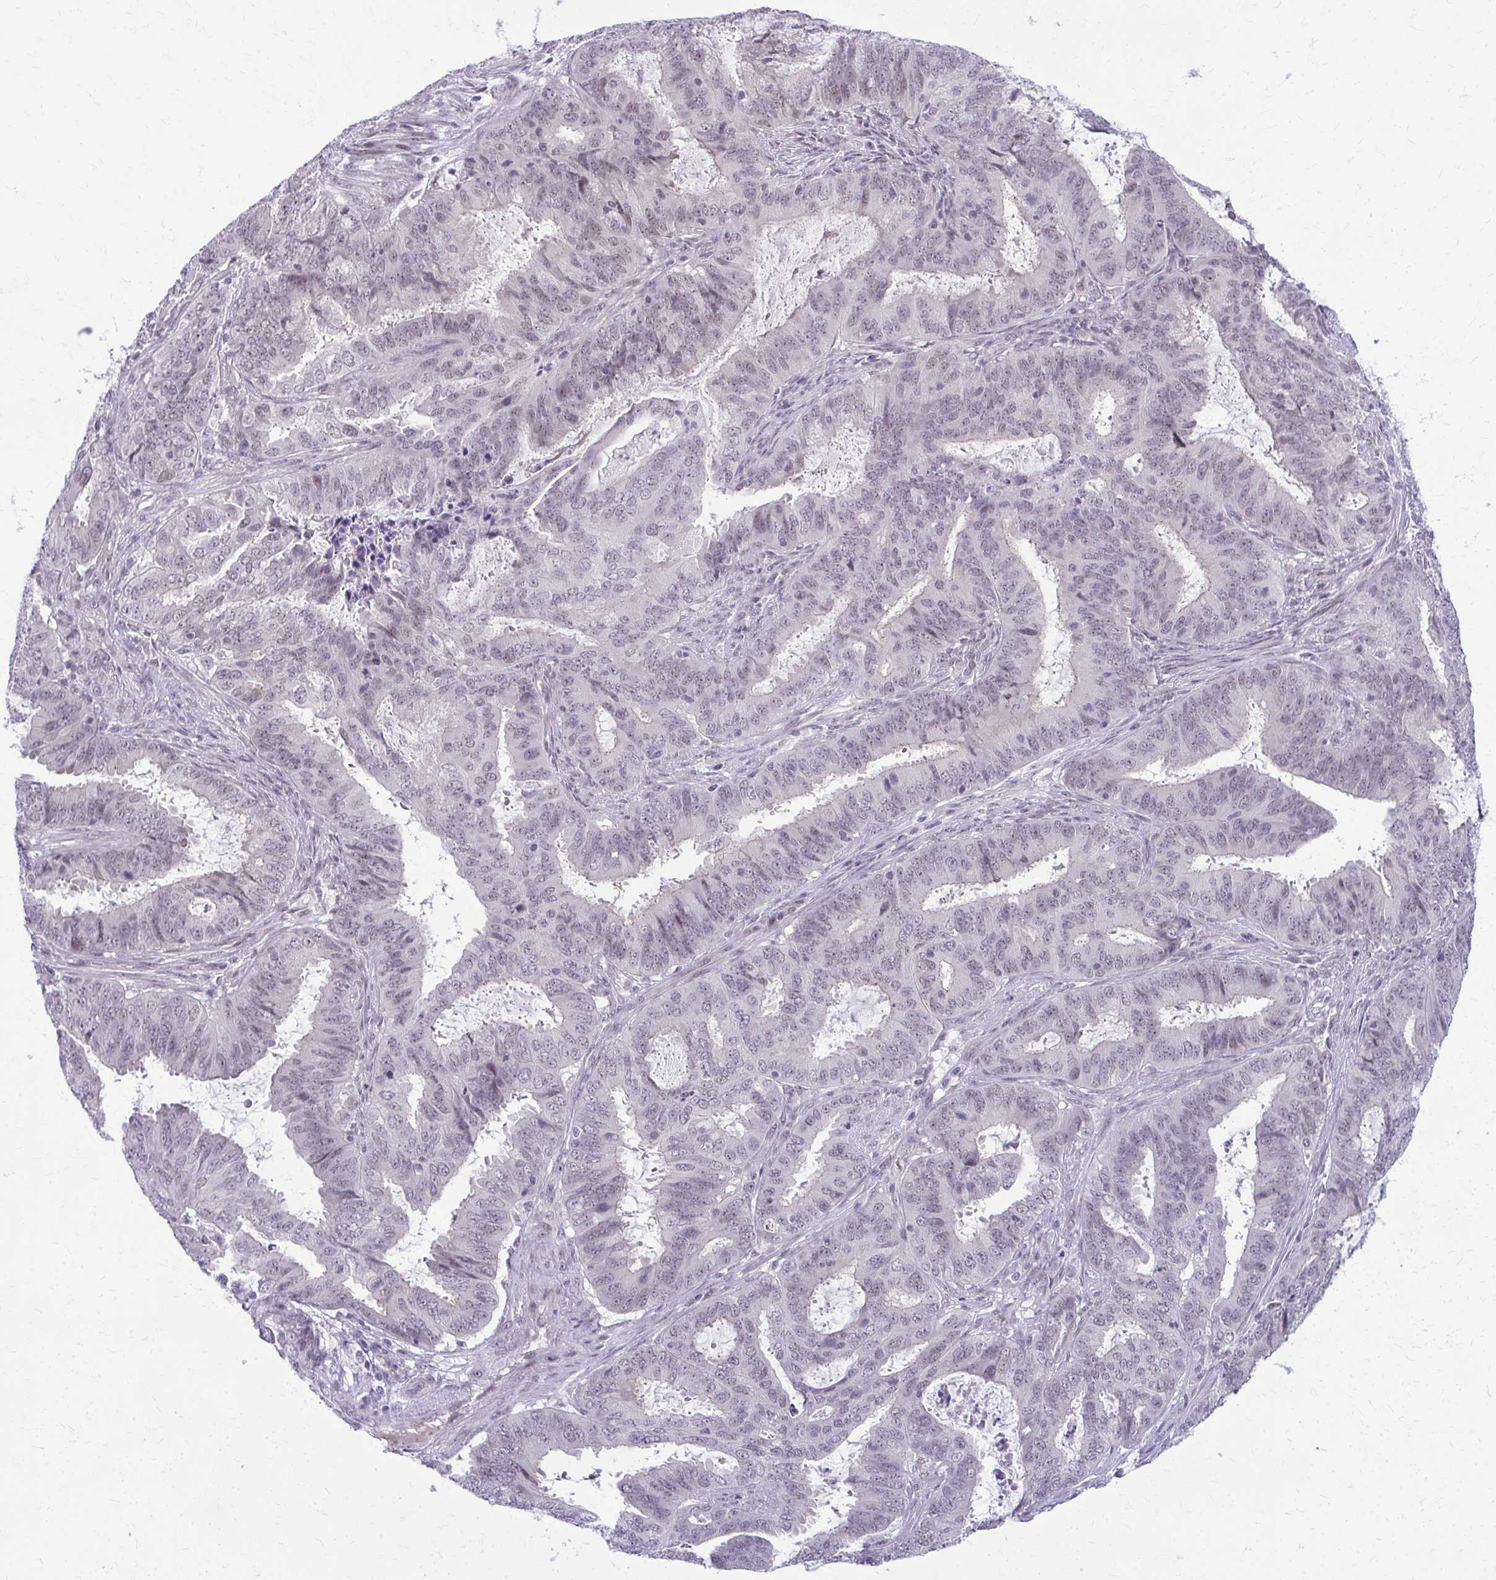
{"staining": {"intensity": "negative", "quantity": "none", "location": "none"}, "tissue": "endometrial cancer", "cell_type": "Tumor cells", "image_type": "cancer", "snomed": [{"axis": "morphology", "description": "Adenocarcinoma, NOS"}, {"axis": "topography", "description": "Endometrium"}], "caption": "This is an immunohistochemistry (IHC) photomicrograph of human endometrial cancer. There is no positivity in tumor cells.", "gene": "MAF1", "patient": {"sex": "female", "age": 51}}